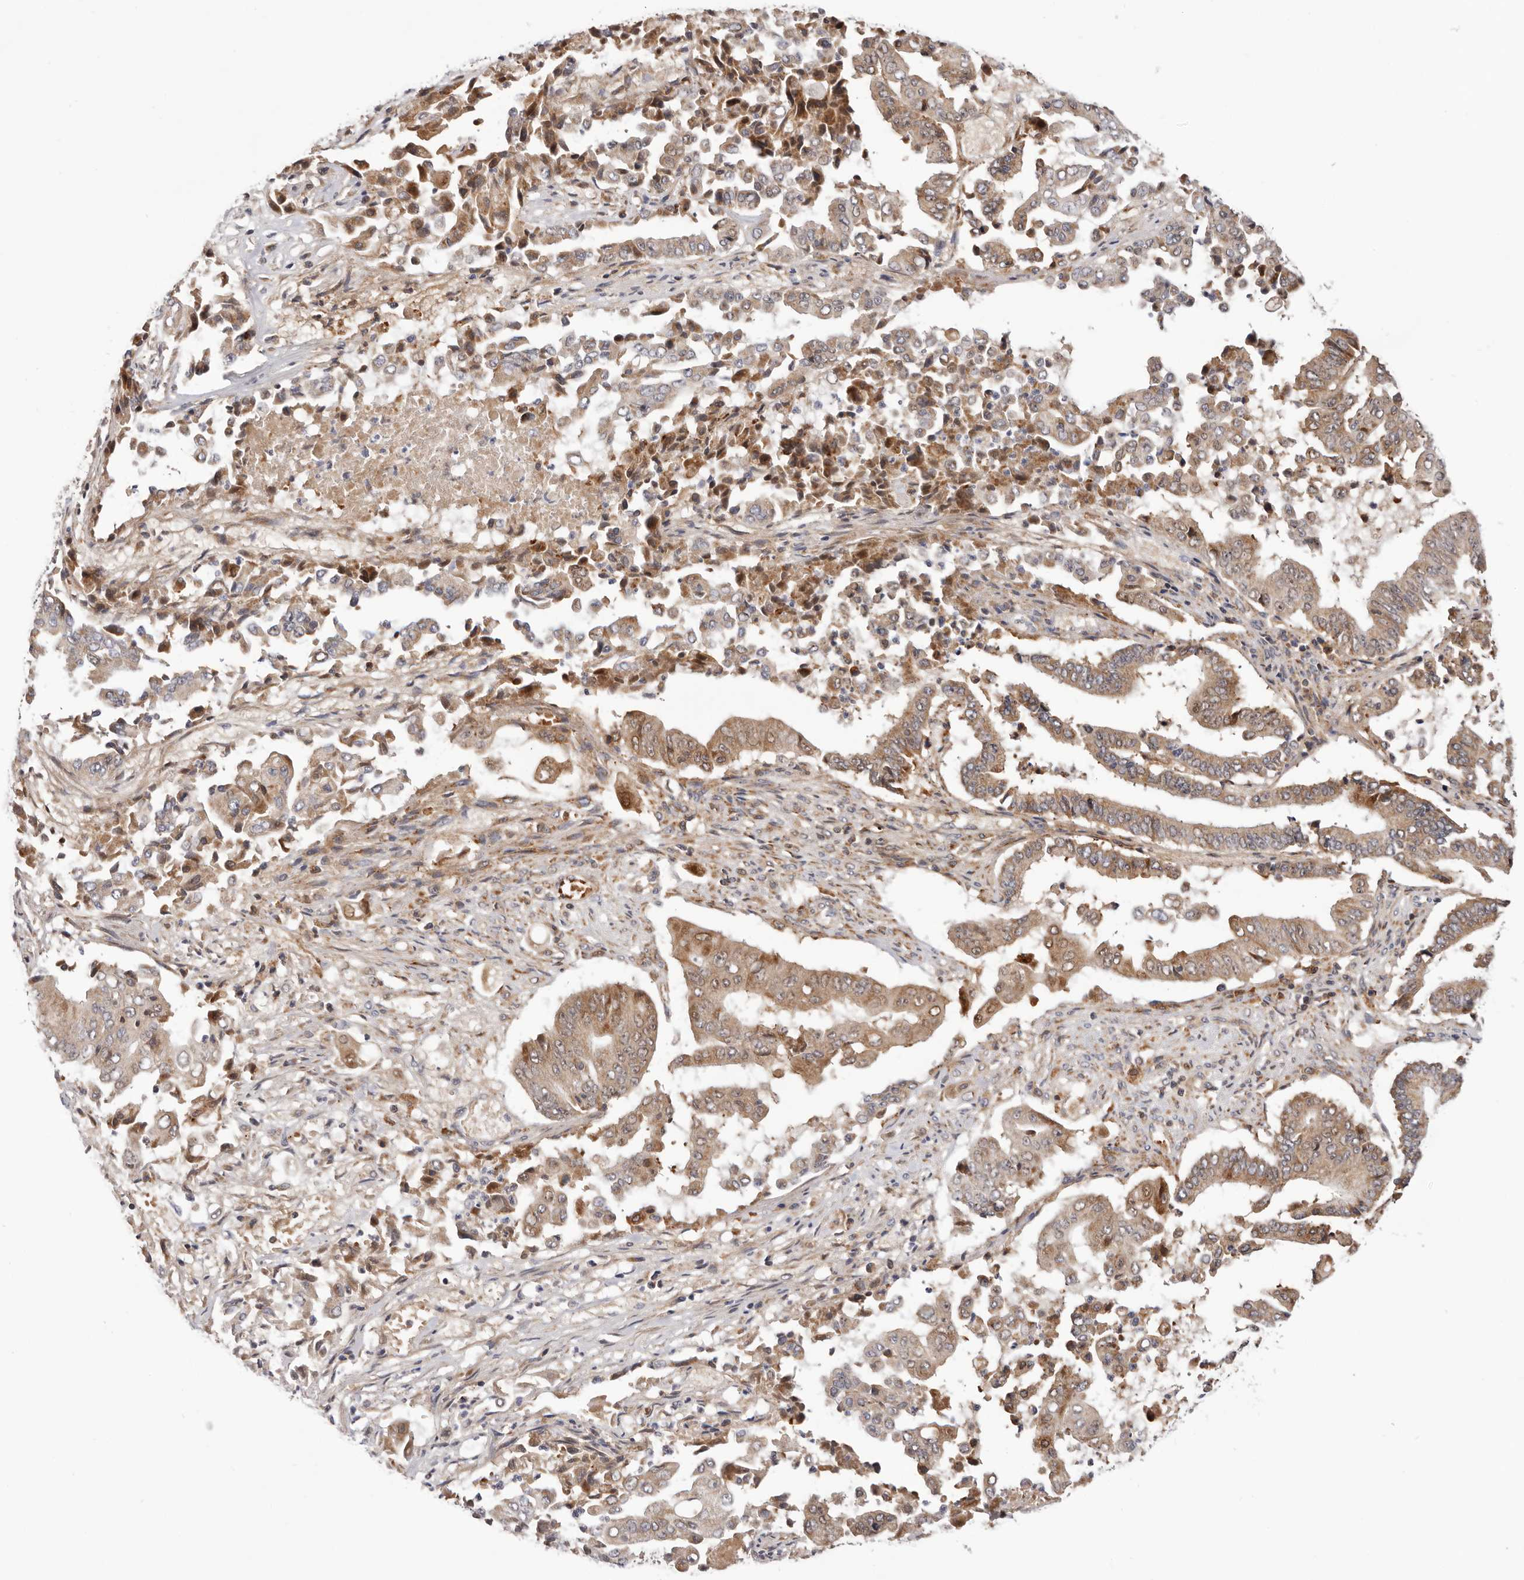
{"staining": {"intensity": "moderate", "quantity": ">75%", "location": "cytoplasmic/membranous"}, "tissue": "pancreatic cancer", "cell_type": "Tumor cells", "image_type": "cancer", "snomed": [{"axis": "morphology", "description": "Adenocarcinoma, NOS"}, {"axis": "topography", "description": "Pancreas"}], "caption": "Immunohistochemistry histopathology image of neoplastic tissue: human pancreatic adenocarcinoma stained using IHC shows medium levels of moderate protein expression localized specifically in the cytoplasmic/membranous of tumor cells, appearing as a cytoplasmic/membranous brown color.", "gene": "RNF213", "patient": {"sex": "female", "age": 77}}